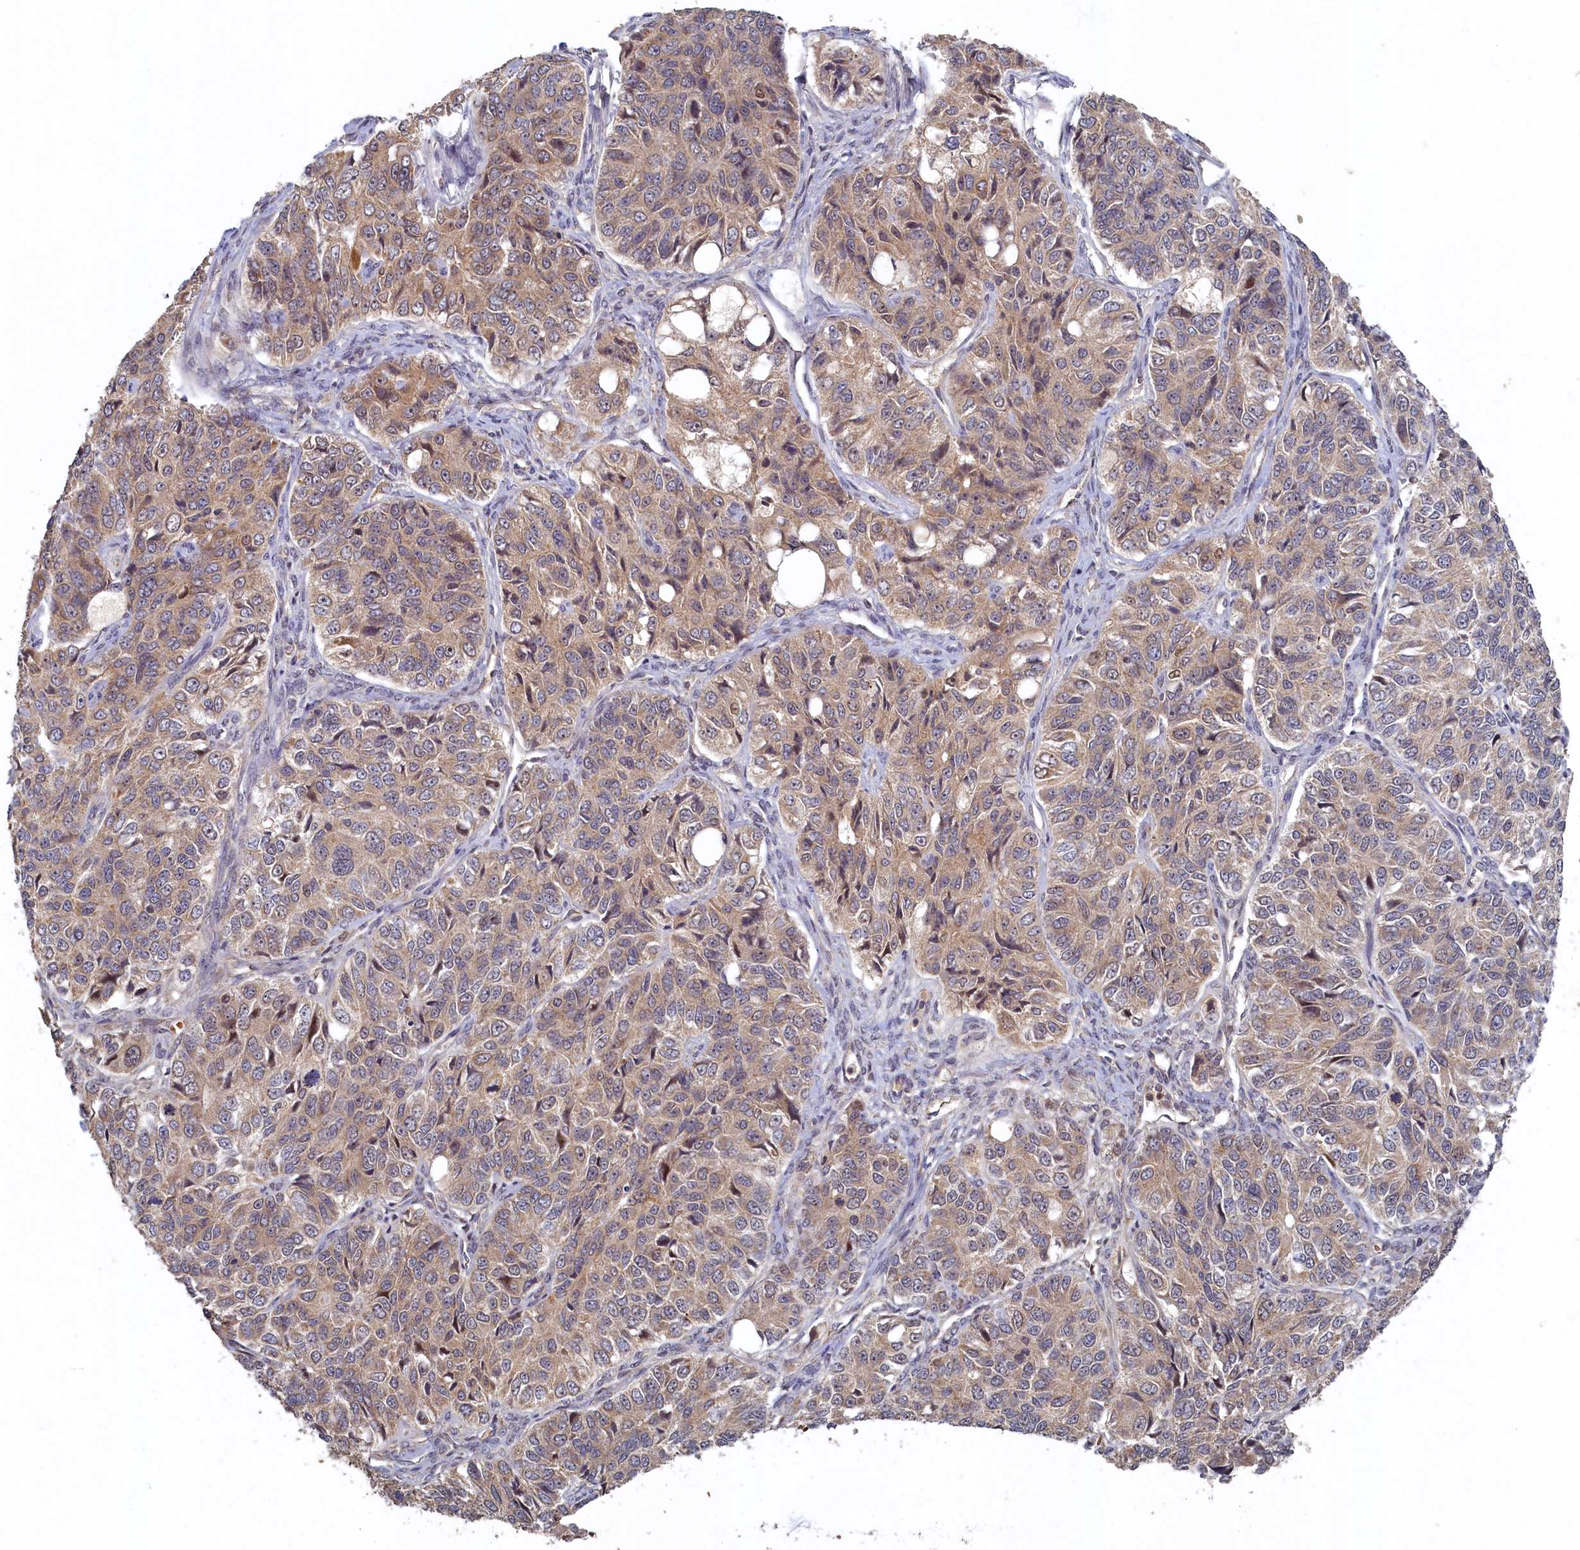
{"staining": {"intensity": "moderate", "quantity": "25%-75%", "location": "cytoplasmic/membranous"}, "tissue": "ovarian cancer", "cell_type": "Tumor cells", "image_type": "cancer", "snomed": [{"axis": "morphology", "description": "Carcinoma, endometroid"}, {"axis": "topography", "description": "Ovary"}], "caption": "Immunohistochemical staining of ovarian cancer shows moderate cytoplasmic/membranous protein positivity in about 25%-75% of tumor cells.", "gene": "CEP20", "patient": {"sex": "female", "age": 51}}